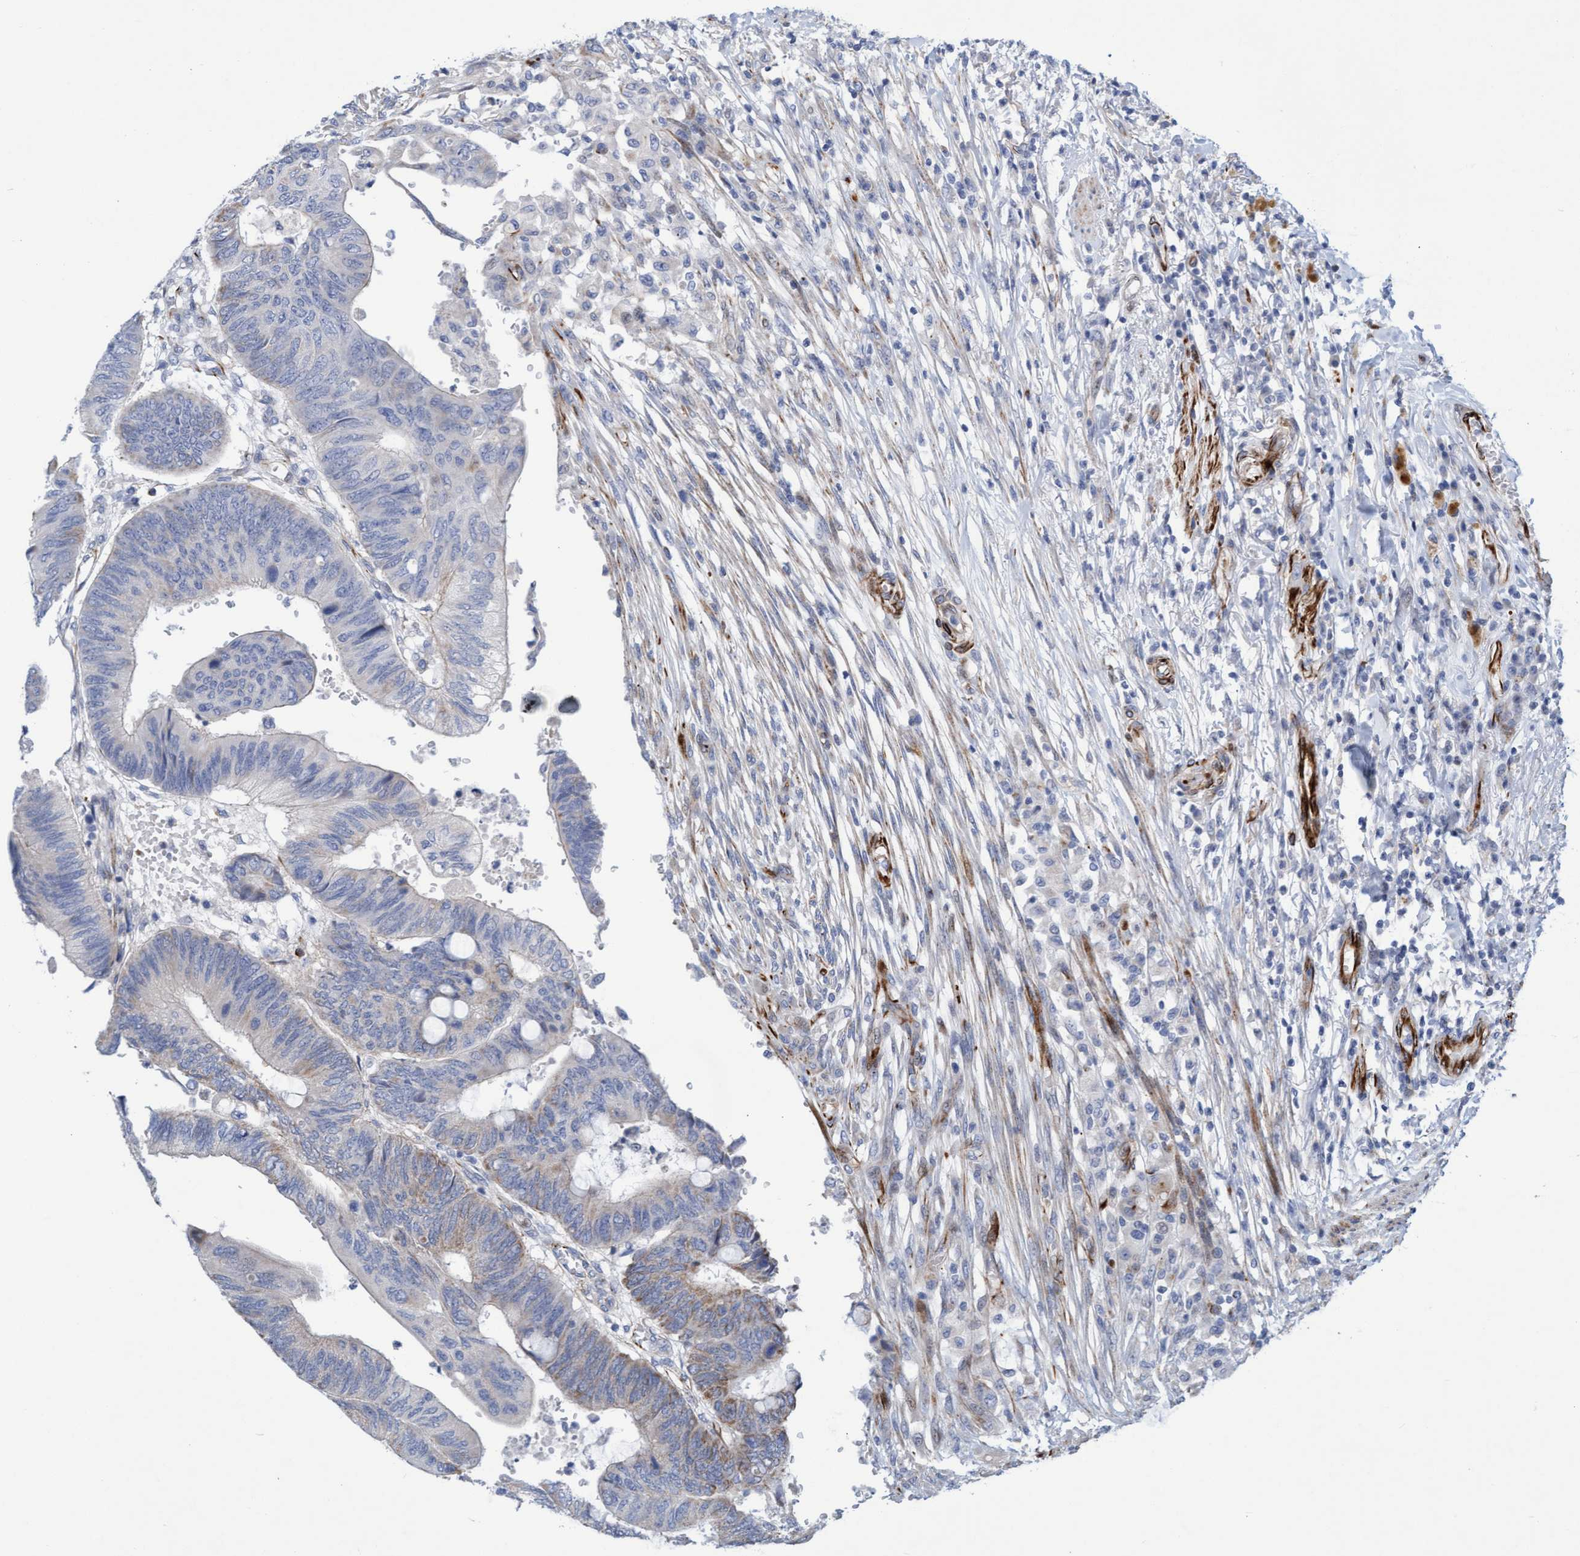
{"staining": {"intensity": "moderate", "quantity": "<25%", "location": "cytoplasmic/membranous"}, "tissue": "colorectal cancer", "cell_type": "Tumor cells", "image_type": "cancer", "snomed": [{"axis": "morphology", "description": "Normal tissue, NOS"}, {"axis": "morphology", "description": "Adenocarcinoma, NOS"}, {"axis": "topography", "description": "Rectum"}, {"axis": "topography", "description": "Peripheral nerve tissue"}], "caption": "Immunohistochemistry (IHC) (DAB (3,3'-diaminobenzidine)) staining of human adenocarcinoma (colorectal) demonstrates moderate cytoplasmic/membranous protein expression in approximately <25% of tumor cells.", "gene": "POLG2", "patient": {"sex": "male", "age": 92}}